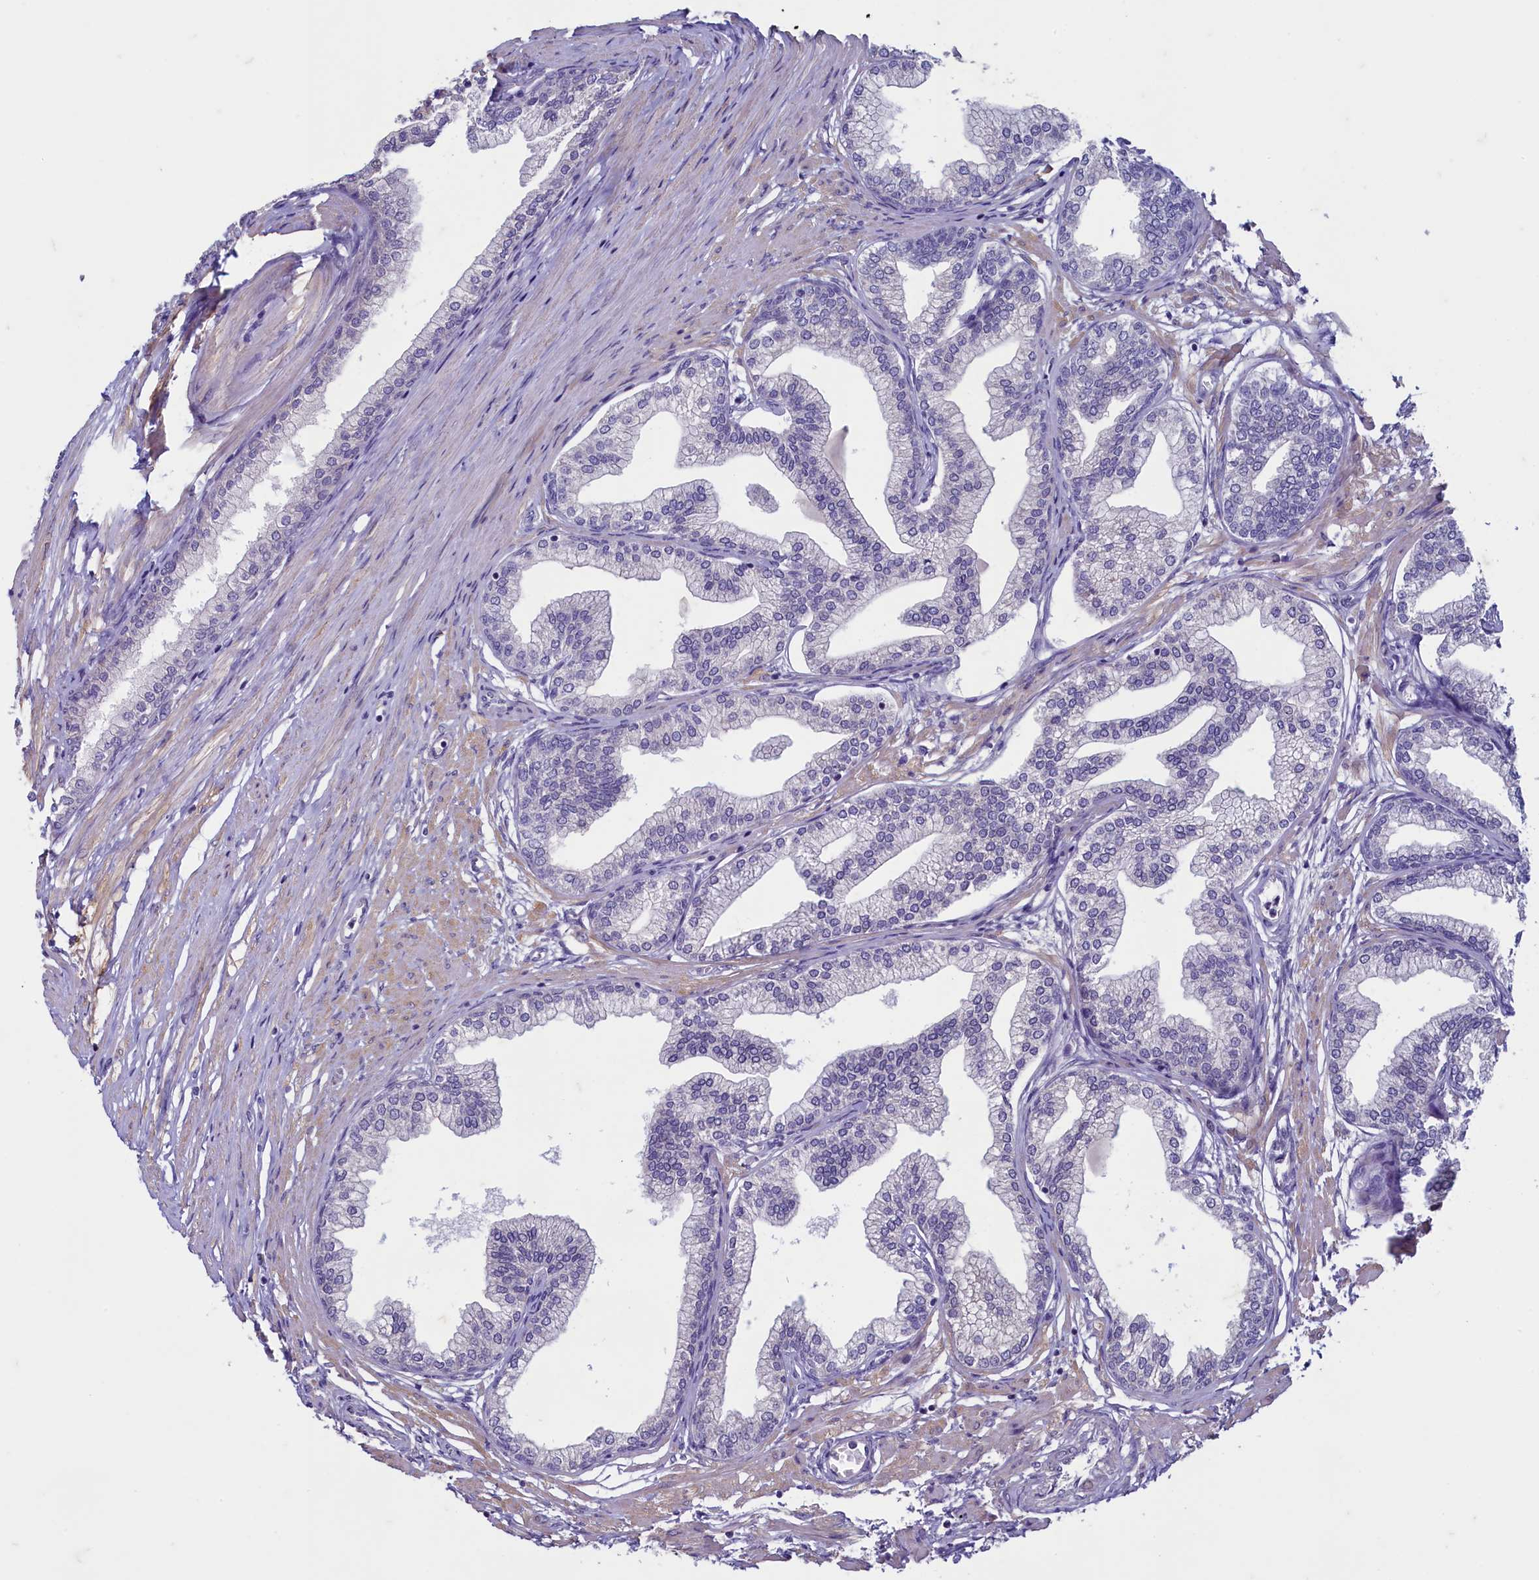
{"staining": {"intensity": "negative", "quantity": "none", "location": "none"}, "tissue": "prostate", "cell_type": "Glandular cells", "image_type": "normal", "snomed": [{"axis": "morphology", "description": "Normal tissue, NOS"}, {"axis": "morphology", "description": "Urothelial carcinoma, Low grade"}, {"axis": "topography", "description": "Urinary bladder"}, {"axis": "topography", "description": "Prostate"}], "caption": "High power microscopy micrograph of an IHC image of normal prostate, revealing no significant staining in glandular cells.", "gene": "MAP1LC3A", "patient": {"sex": "male", "age": 60}}